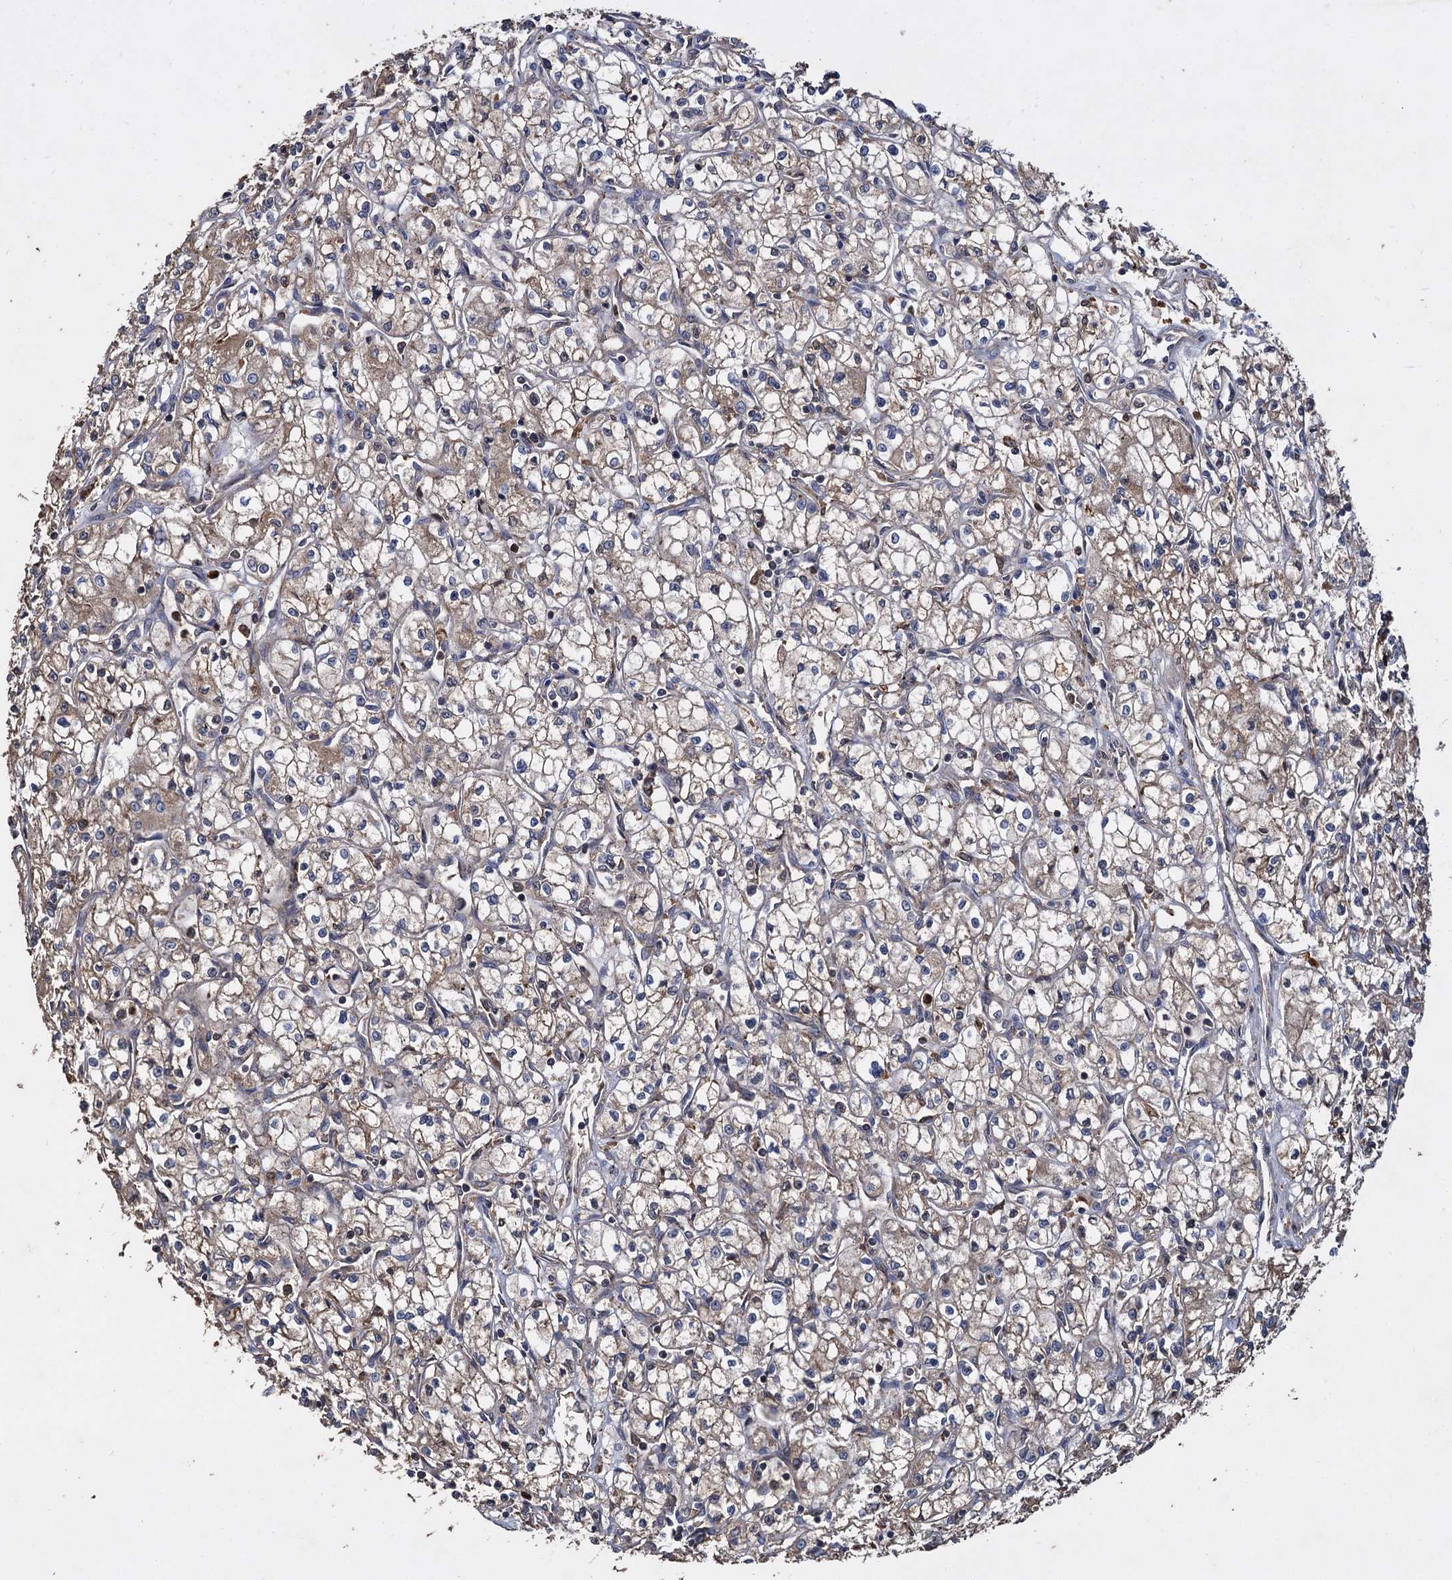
{"staining": {"intensity": "weak", "quantity": "25%-75%", "location": "cytoplasmic/membranous"}, "tissue": "renal cancer", "cell_type": "Tumor cells", "image_type": "cancer", "snomed": [{"axis": "morphology", "description": "Adenocarcinoma, NOS"}, {"axis": "topography", "description": "Kidney"}], "caption": "IHC image of human renal cancer (adenocarcinoma) stained for a protein (brown), which exhibits low levels of weak cytoplasmic/membranous staining in about 25%-75% of tumor cells.", "gene": "GCLC", "patient": {"sex": "male", "age": 59}}